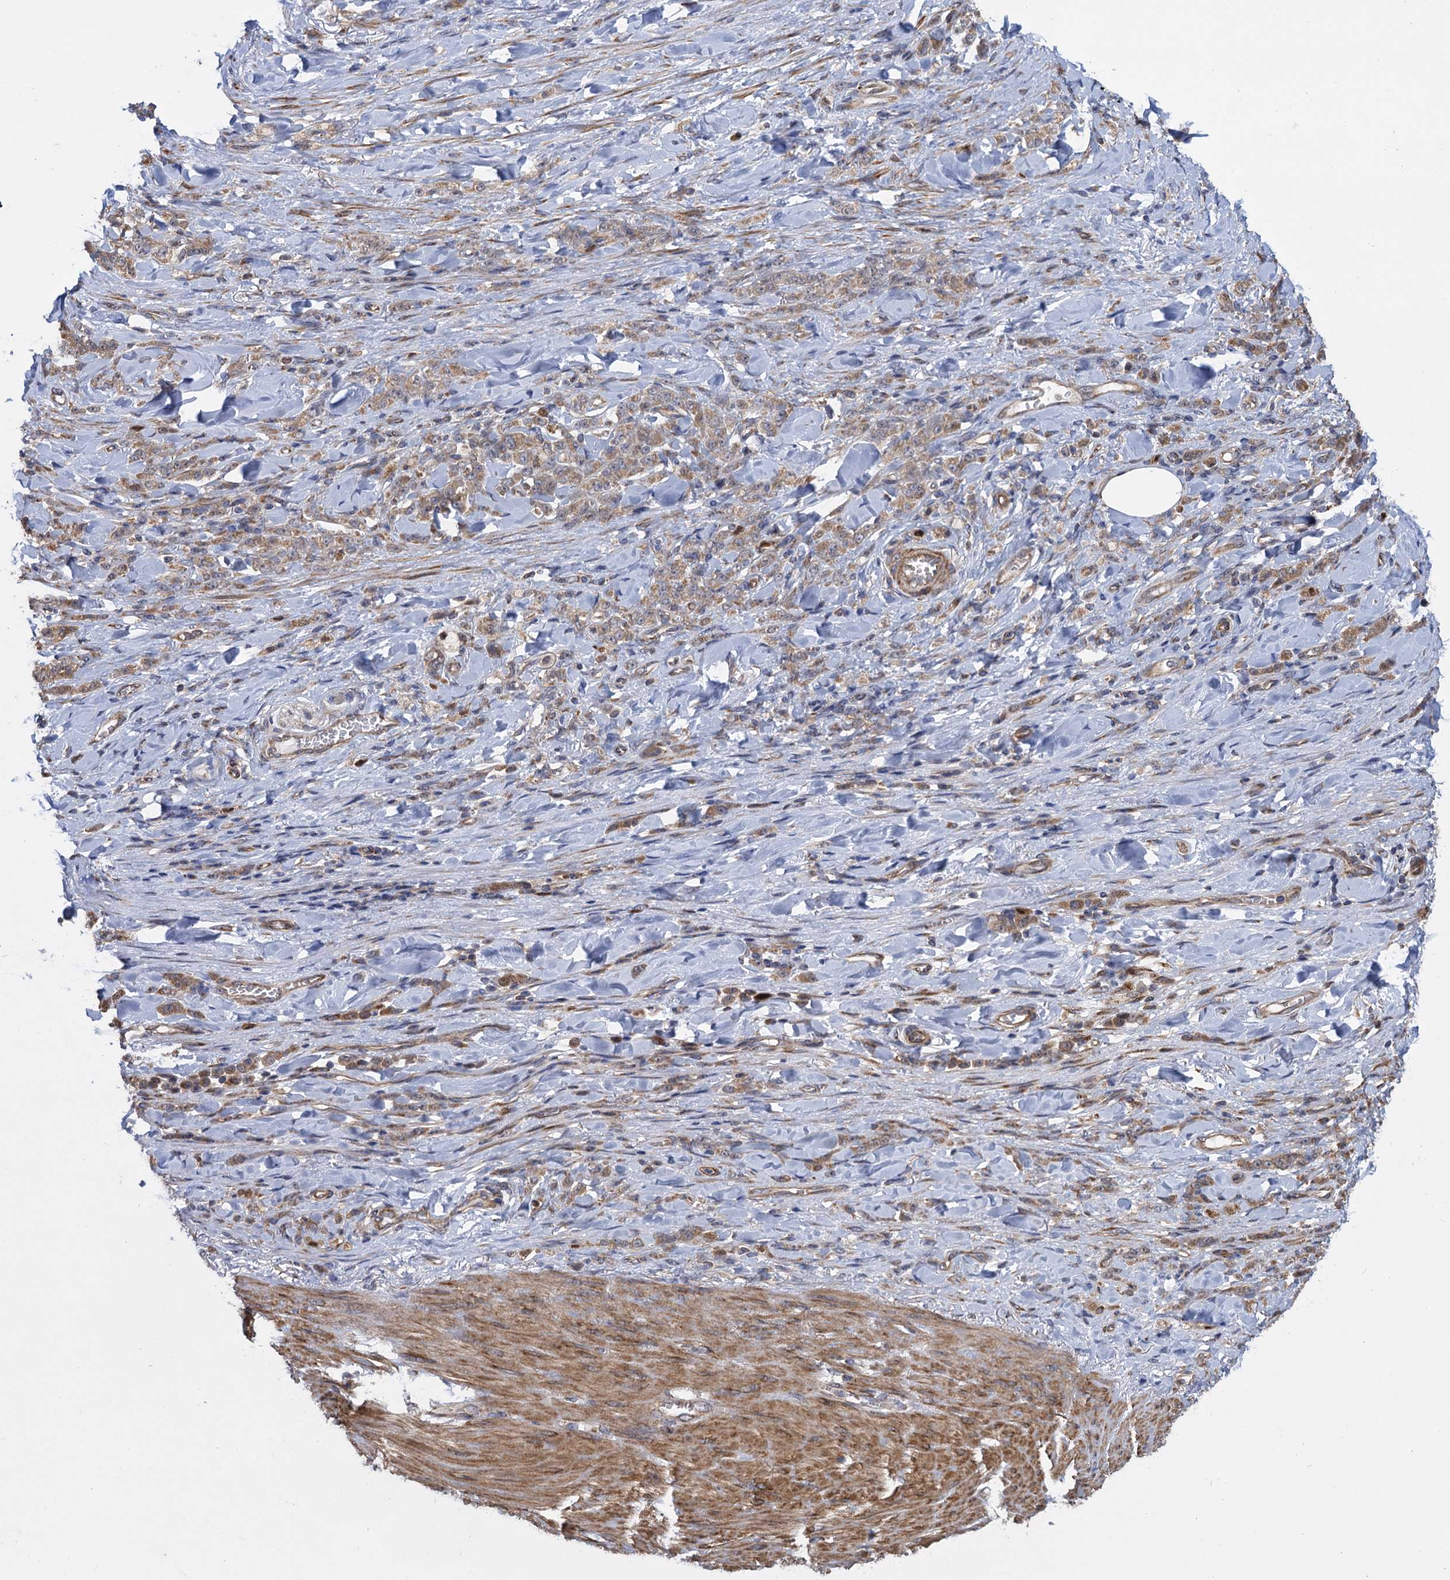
{"staining": {"intensity": "weak", "quantity": ">75%", "location": "cytoplasmic/membranous"}, "tissue": "stomach cancer", "cell_type": "Tumor cells", "image_type": "cancer", "snomed": [{"axis": "morphology", "description": "Normal tissue, NOS"}, {"axis": "morphology", "description": "Adenocarcinoma, NOS"}, {"axis": "topography", "description": "Stomach"}], "caption": "This is an image of immunohistochemistry (IHC) staining of stomach cancer (adenocarcinoma), which shows weak expression in the cytoplasmic/membranous of tumor cells.", "gene": "HAUS1", "patient": {"sex": "male", "age": 82}}